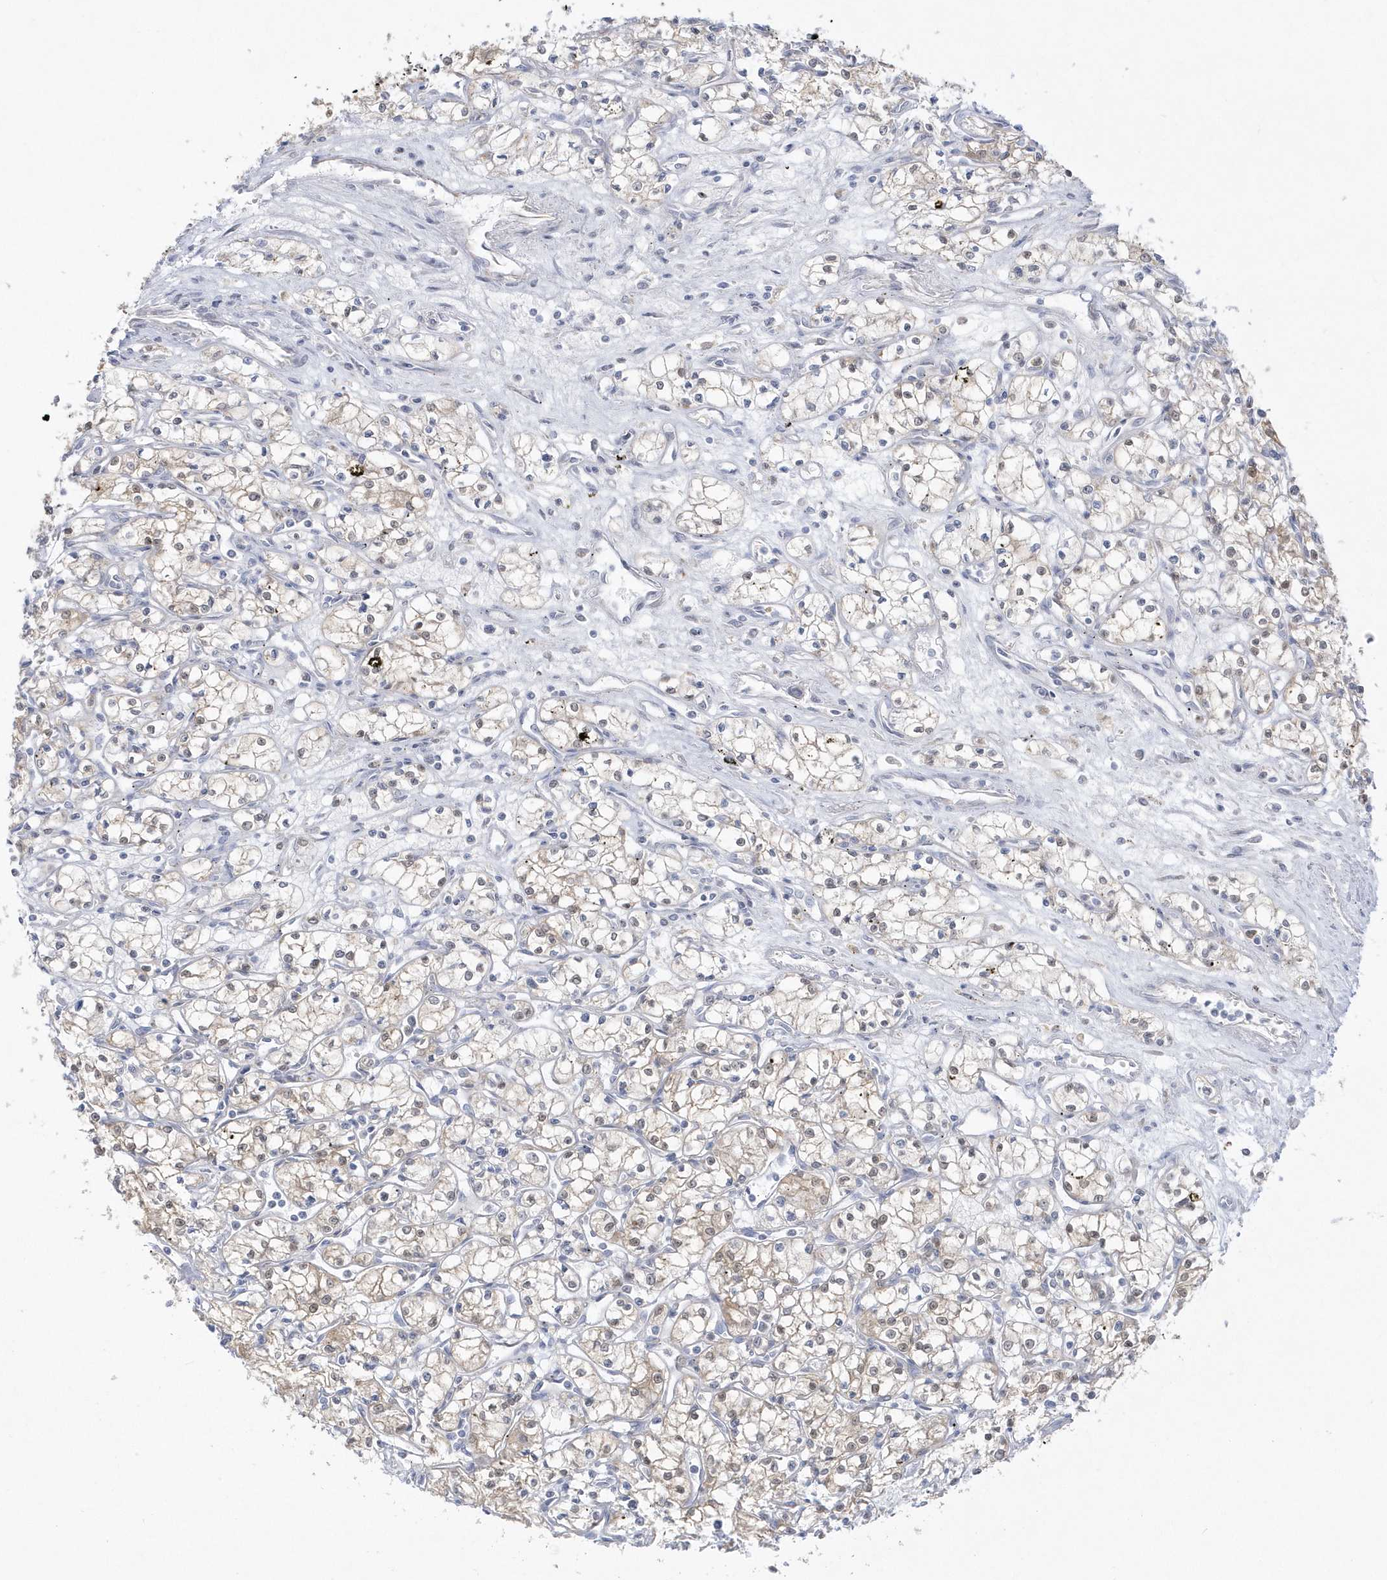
{"staining": {"intensity": "weak", "quantity": "<25%", "location": "cytoplasmic/membranous"}, "tissue": "renal cancer", "cell_type": "Tumor cells", "image_type": "cancer", "snomed": [{"axis": "morphology", "description": "Adenocarcinoma, NOS"}, {"axis": "topography", "description": "Kidney"}], "caption": "This photomicrograph is of adenocarcinoma (renal) stained with immunohistochemistry to label a protein in brown with the nuclei are counter-stained blue. There is no expression in tumor cells.", "gene": "PCBD1", "patient": {"sex": "male", "age": 59}}